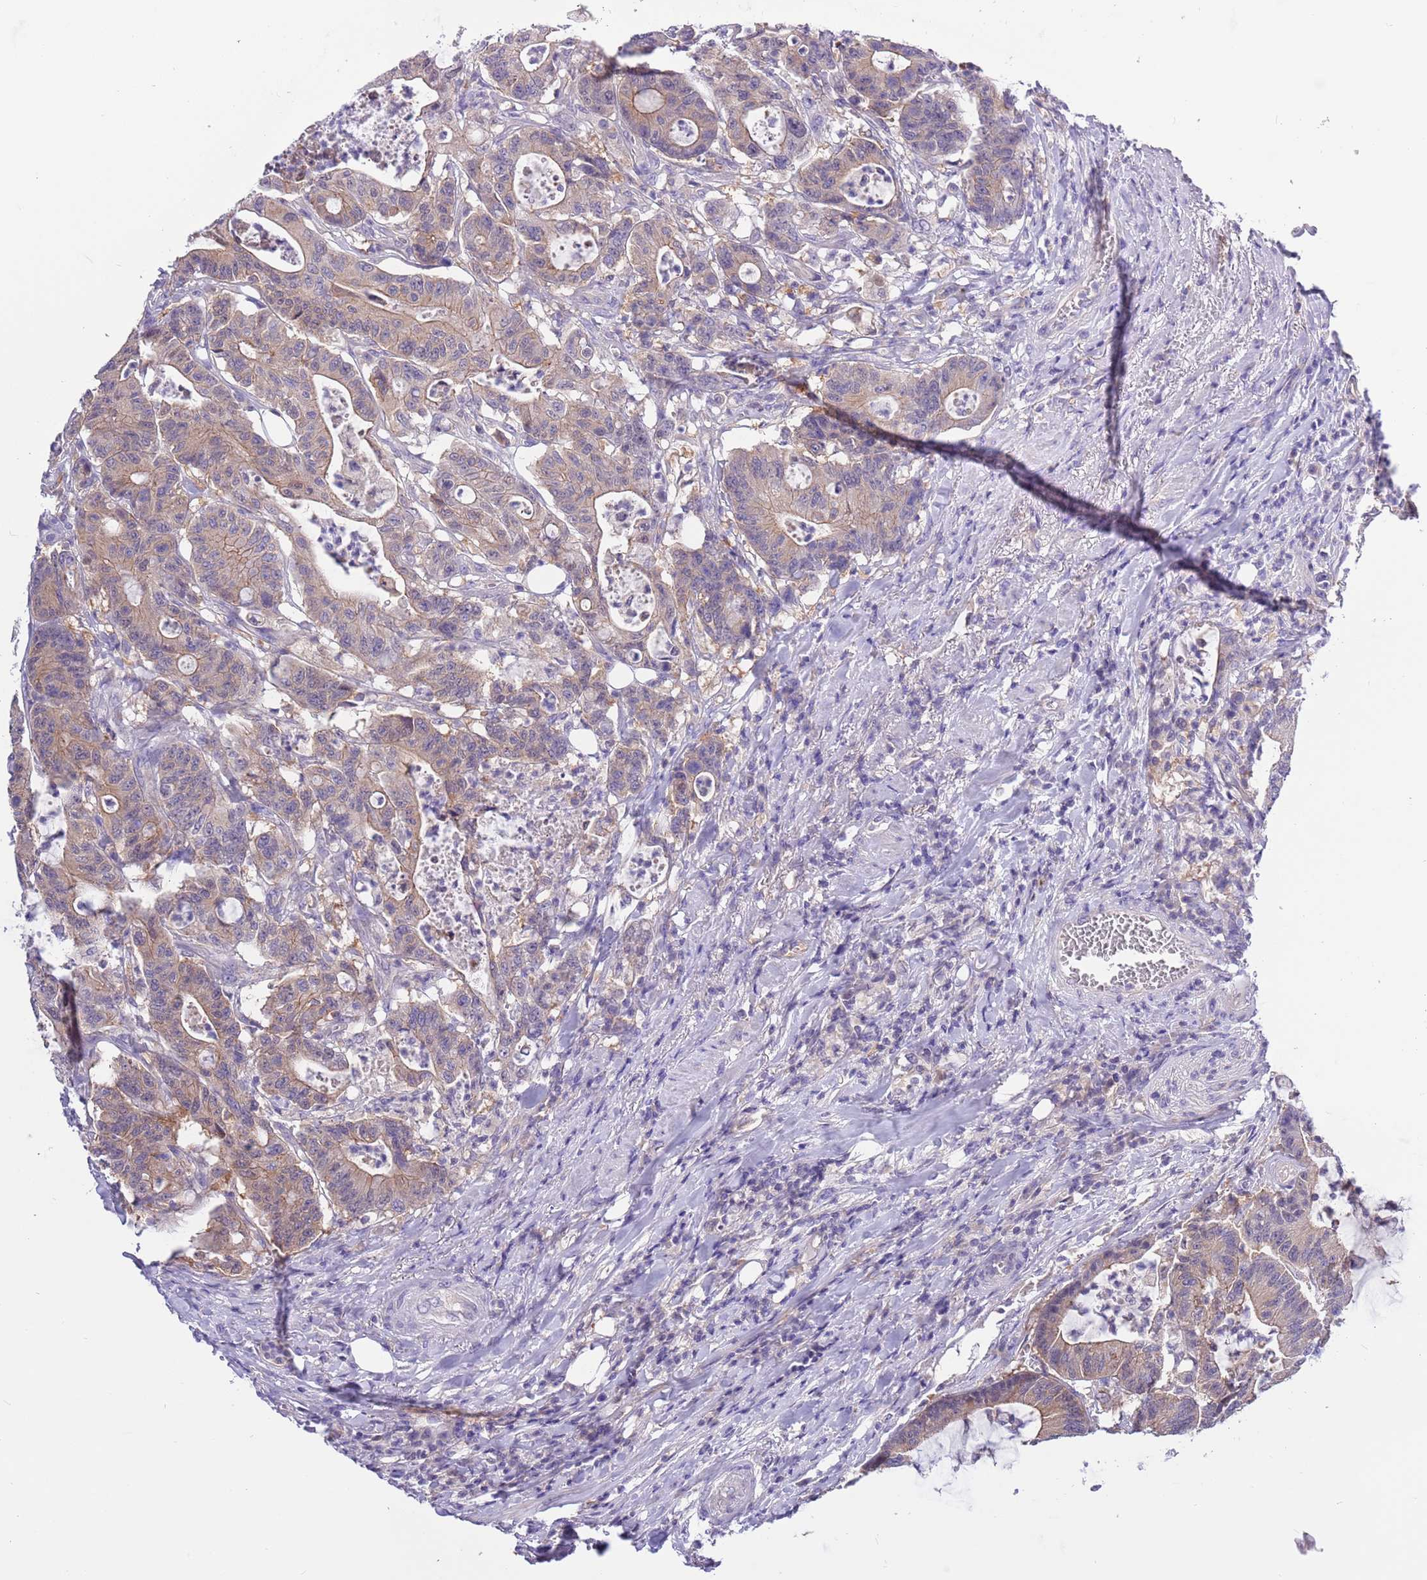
{"staining": {"intensity": "weak", "quantity": "25%-75%", "location": "cytoplasmic/membranous"}, "tissue": "colorectal cancer", "cell_type": "Tumor cells", "image_type": "cancer", "snomed": [{"axis": "morphology", "description": "Adenocarcinoma, NOS"}, {"axis": "topography", "description": "Colon"}], "caption": "A brown stain shows weak cytoplasmic/membranous staining of a protein in colorectal cancer (adenocarcinoma) tumor cells.", "gene": "STIP1", "patient": {"sex": "female", "age": 84}}